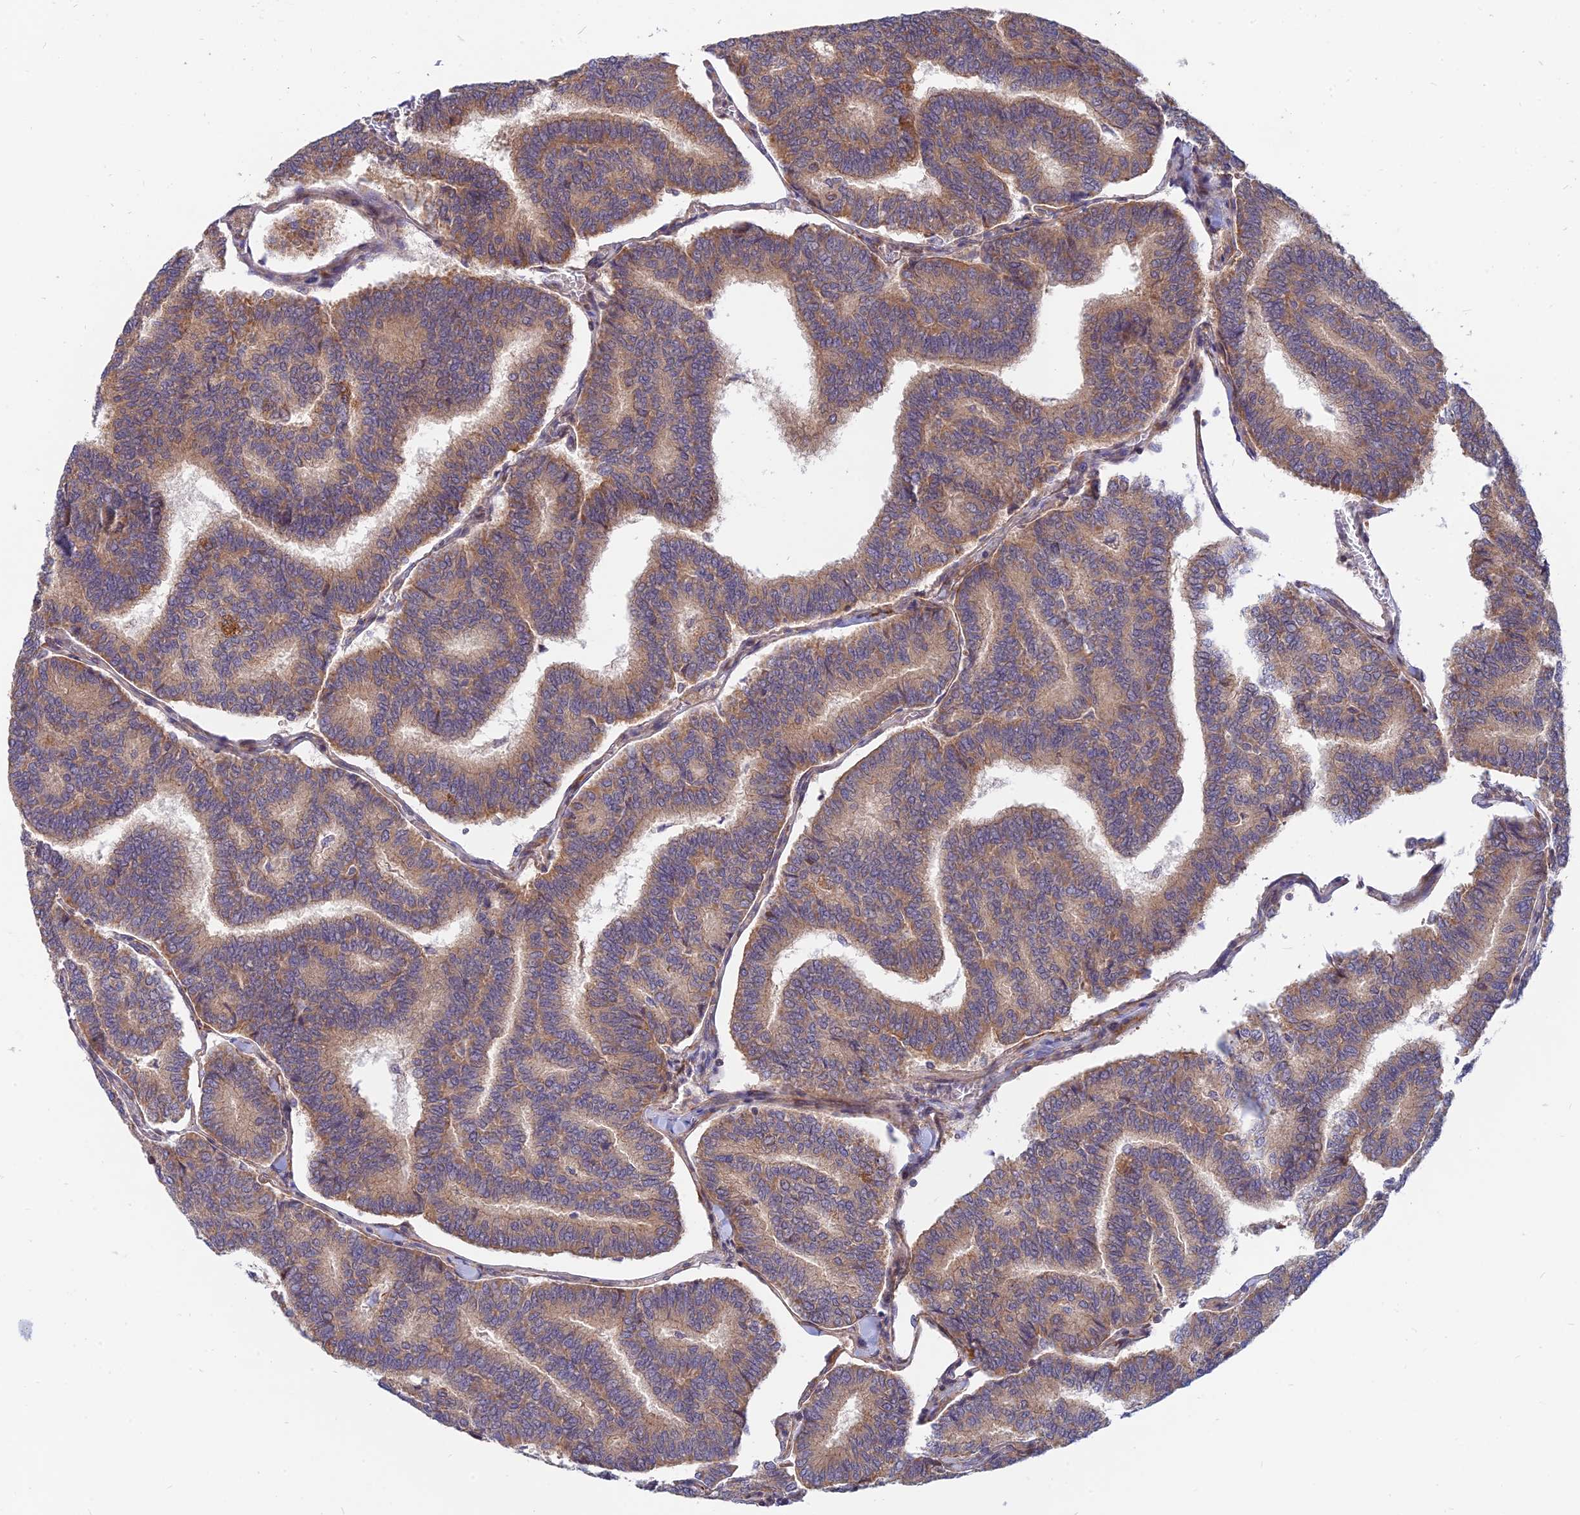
{"staining": {"intensity": "moderate", "quantity": ">75%", "location": "cytoplasmic/membranous"}, "tissue": "thyroid cancer", "cell_type": "Tumor cells", "image_type": "cancer", "snomed": [{"axis": "morphology", "description": "Papillary adenocarcinoma, NOS"}, {"axis": "topography", "description": "Thyroid gland"}], "caption": "Moderate cytoplasmic/membranous protein expression is appreciated in approximately >75% of tumor cells in papillary adenocarcinoma (thyroid).", "gene": "WDR41", "patient": {"sex": "female", "age": 35}}